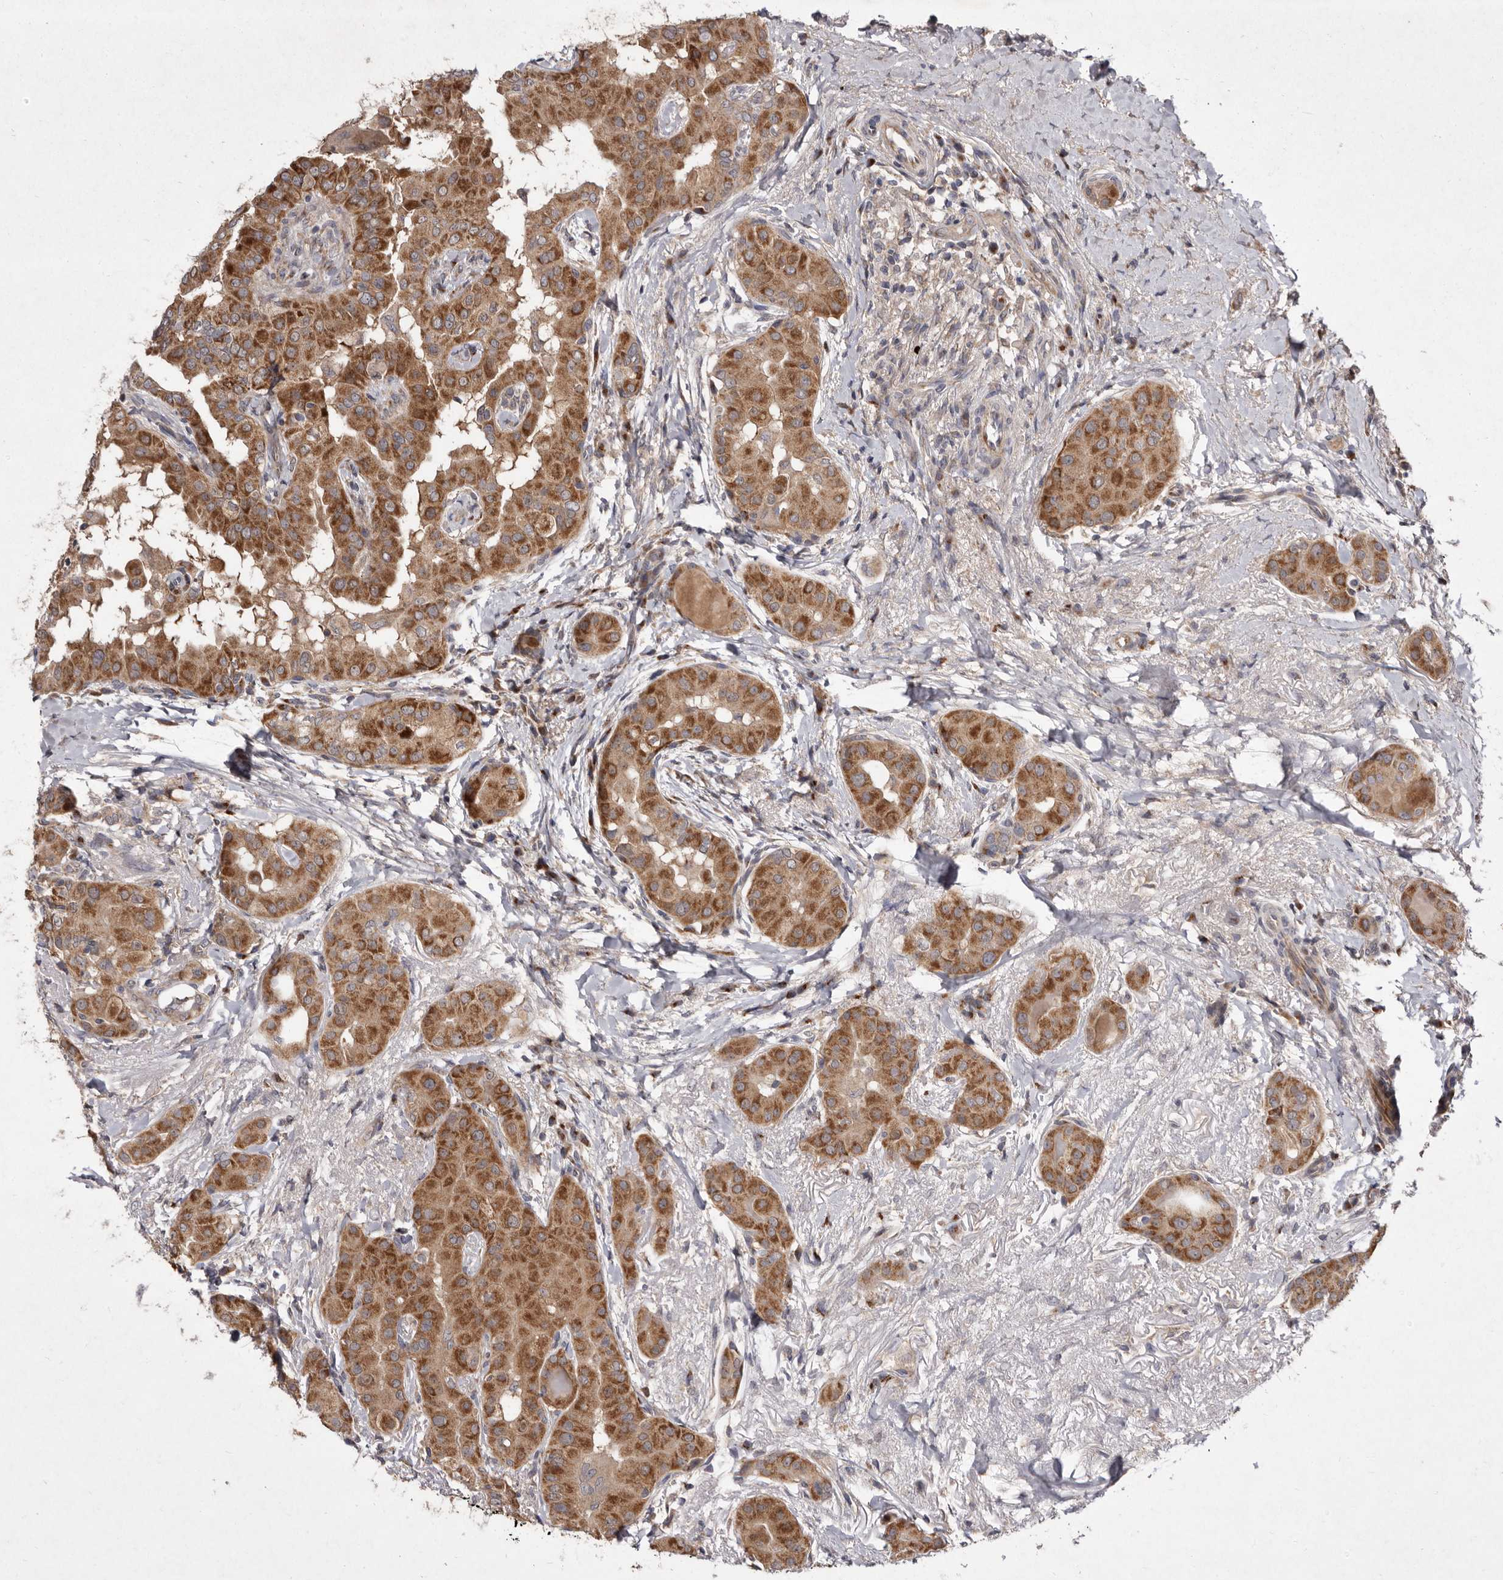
{"staining": {"intensity": "moderate", "quantity": ">75%", "location": "cytoplasmic/membranous"}, "tissue": "thyroid cancer", "cell_type": "Tumor cells", "image_type": "cancer", "snomed": [{"axis": "morphology", "description": "Papillary adenocarcinoma, NOS"}, {"axis": "topography", "description": "Thyroid gland"}], "caption": "Brown immunohistochemical staining in thyroid papillary adenocarcinoma reveals moderate cytoplasmic/membranous staining in about >75% of tumor cells.", "gene": "FLAD1", "patient": {"sex": "male", "age": 33}}